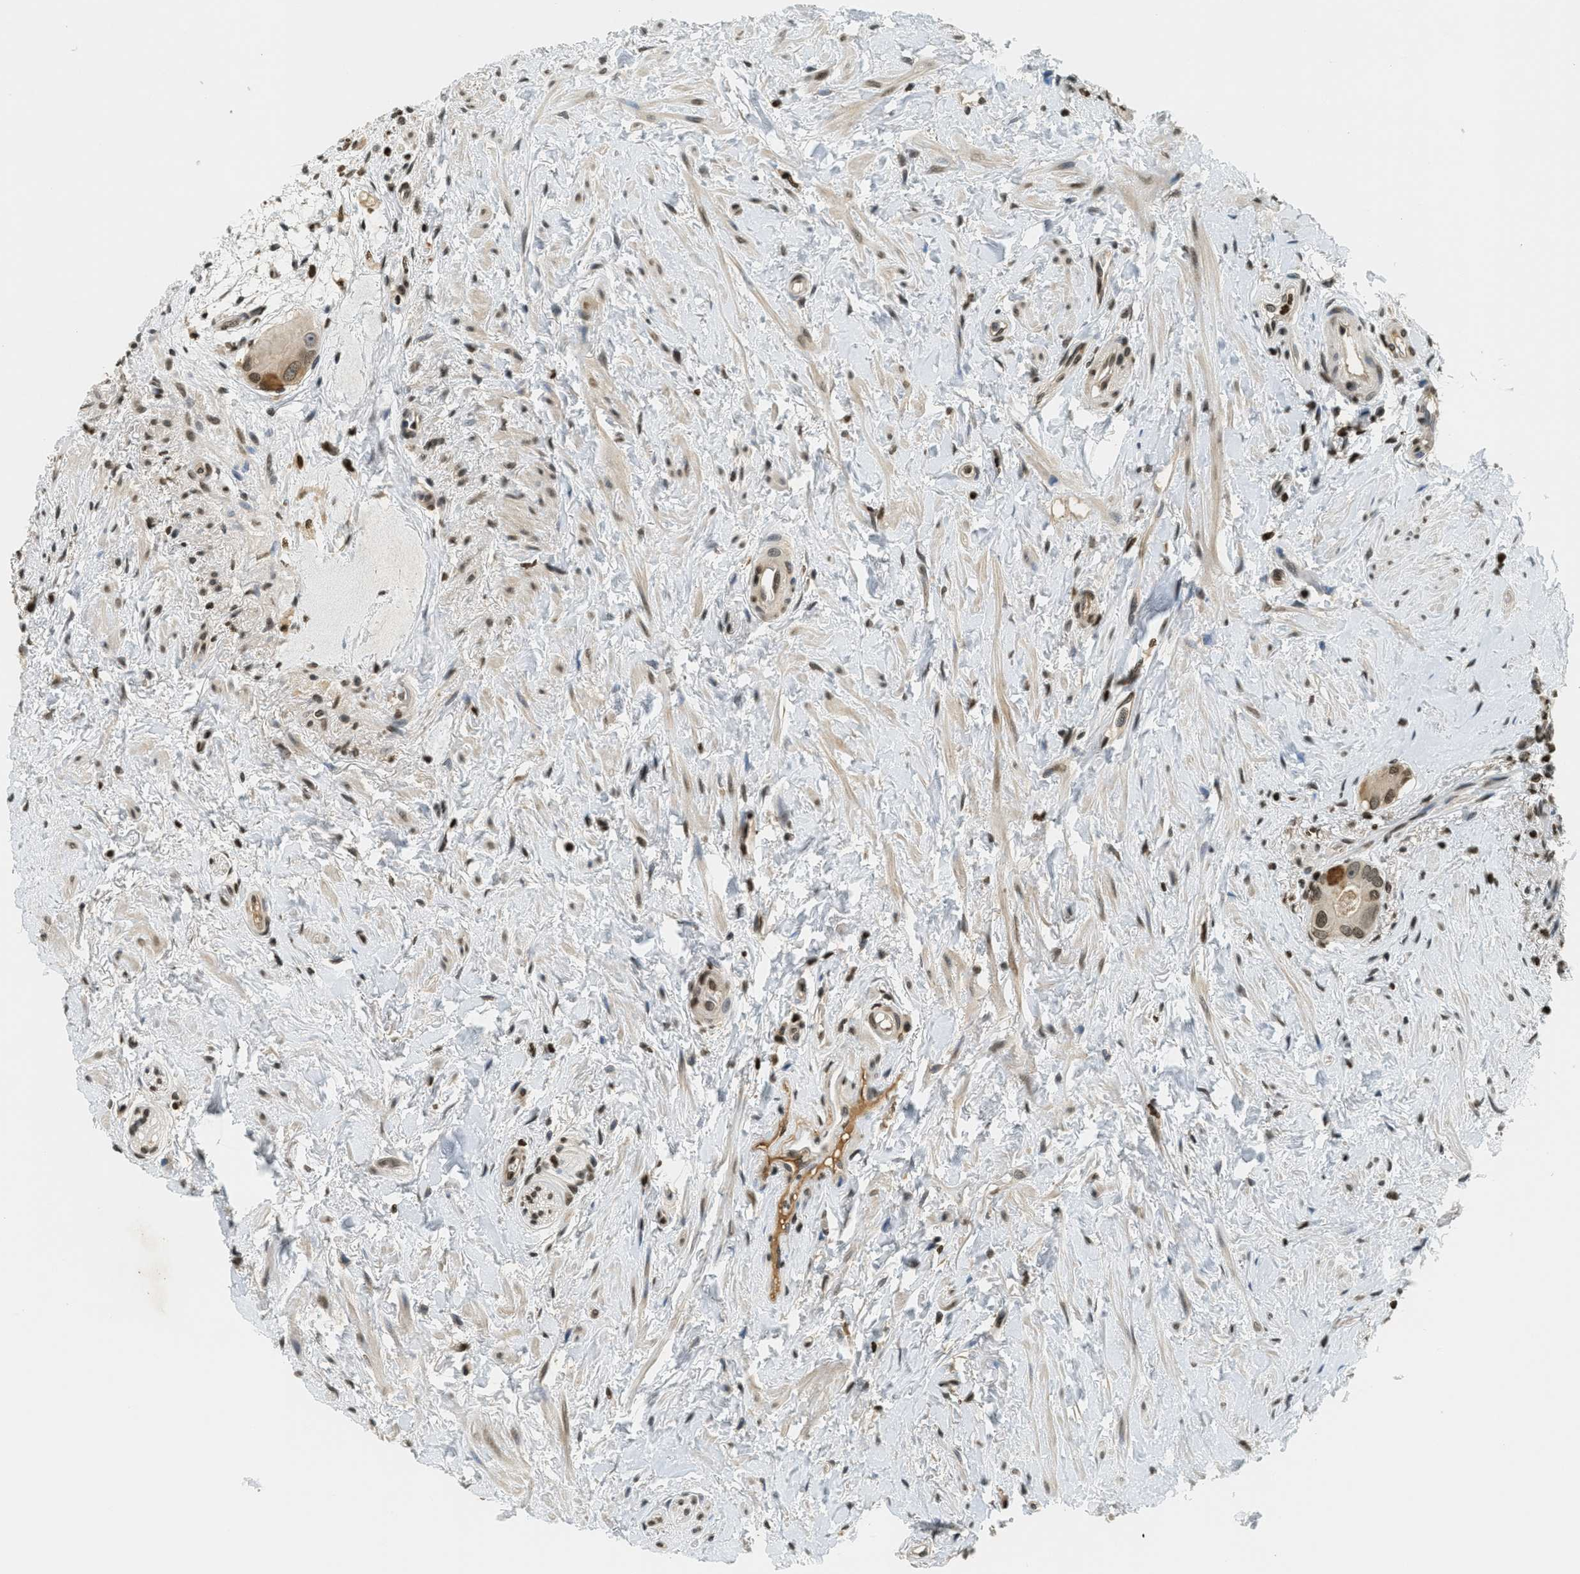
{"staining": {"intensity": "moderate", "quantity": ">75%", "location": "nuclear"}, "tissue": "colorectal cancer", "cell_type": "Tumor cells", "image_type": "cancer", "snomed": [{"axis": "morphology", "description": "Adenocarcinoma, NOS"}, {"axis": "topography", "description": "Rectum"}], "caption": "An IHC photomicrograph of tumor tissue is shown. Protein staining in brown labels moderate nuclear positivity in colorectal adenocarcinoma within tumor cells. Using DAB (brown) and hematoxylin (blue) stains, captured at high magnification using brightfield microscopy.", "gene": "LDB2", "patient": {"sex": "male", "age": 51}}